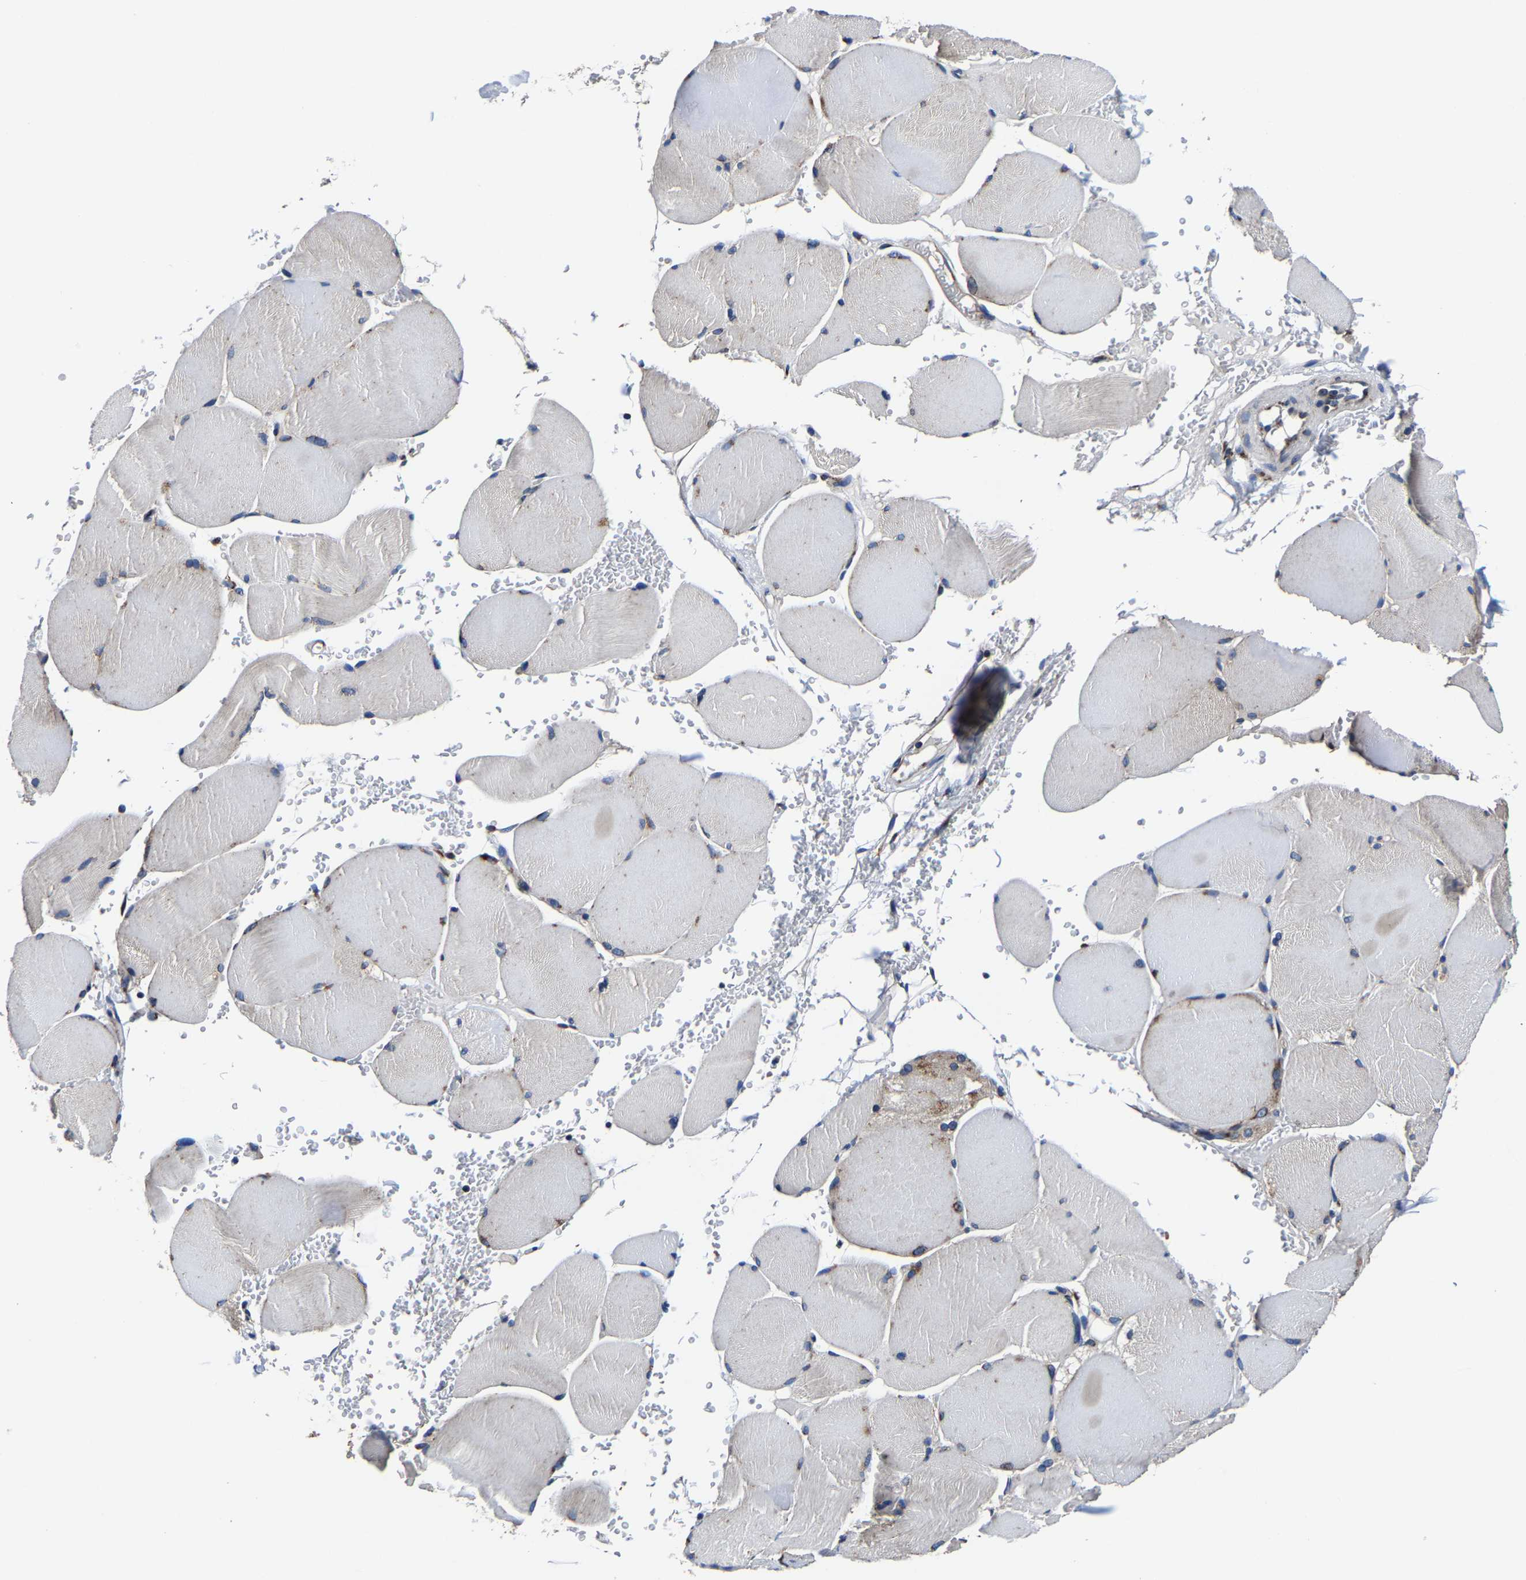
{"staining": {"intensity": "negative", "quantity": "none", "location": "none"}, "tissue": "skeletal muscle", "cell_type": "Myocytes", "image_type": "normal", "snomed": [{"axis": "morphology", "description": "Normal tissue, NOS"}, {"axis": "topography", "description": "Skin"}, {"axis": "topography", "description": "Skeletal muscle"}], "caption": "The image demonstrates no significant positivity in myocytes of skeletal muscle. (Stains: DAB immunohistochemistry with hematoxylin counter stain, Microscopy: brightfield microscopy at high magnification).", "gene": "EBAG9", "patient": {"sex": "male", "age": 83}}